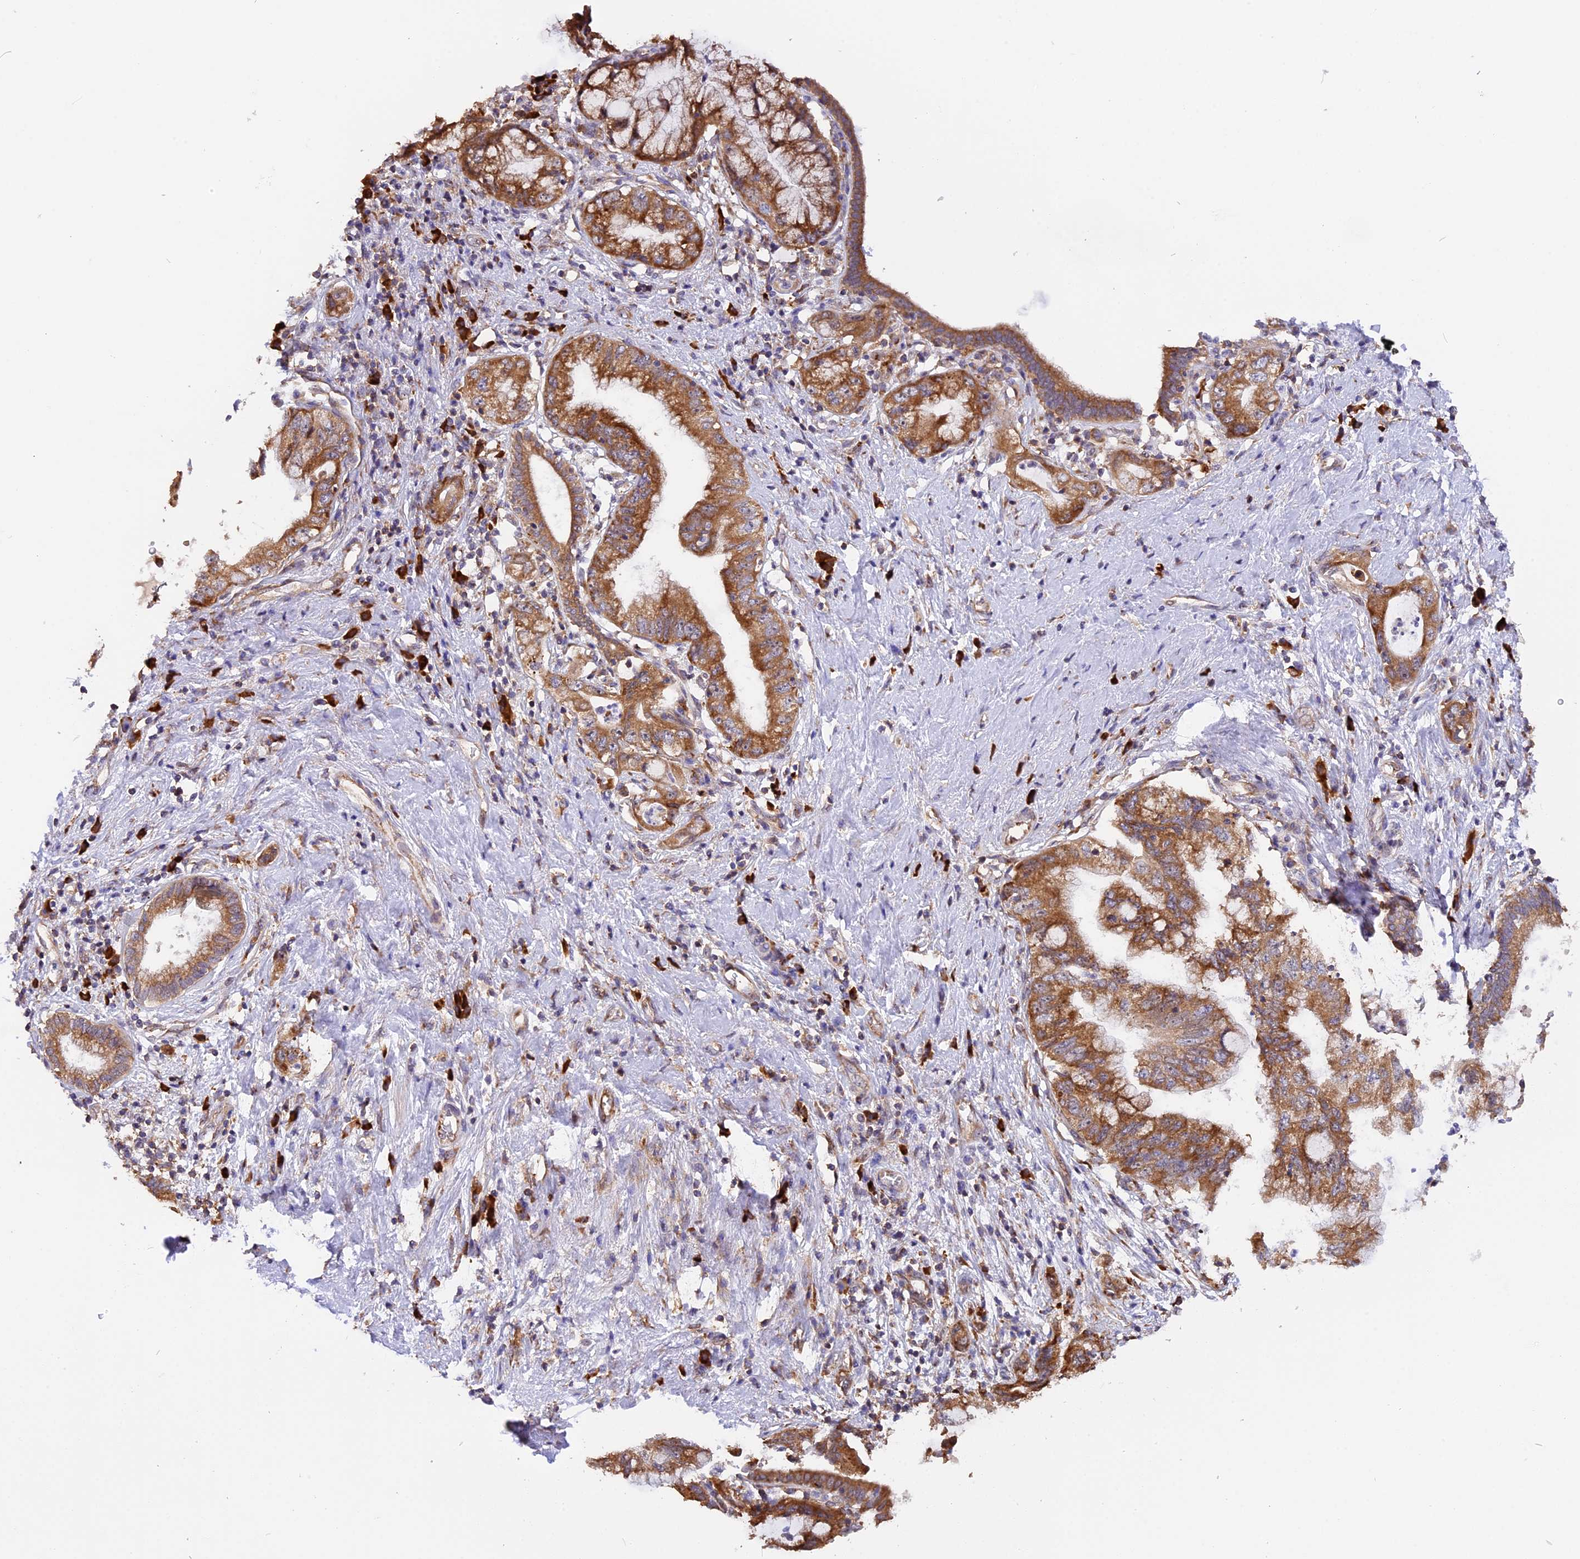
{"staining": {"intensity": "moderate", "quantity": ">75%", "location": "cytoplasmic/membranous"}, "tissue": "pancreatic cancer", "cell_type": "Tumor cells", "image_type": "cancer", "snomed": [{"axis": "morphology", "description": "Adenocarcinoma, NOS"}, {"axis": "topography", "description": "Pancreas"}], "caption": "Brown immunohistochemical staining in human pancreatic adenocarcinoma demonstrates moderate cytoplasmic/membranous expression in about >75% of tumor cells. (Stains: DAB (3,3'-diaminobenzidine) in brown, nuclei in blue, Microscopy: brightfield microscopy at high magnification).", "gene": "GNPTAB", "patient": {"sex": "female", "age": 73}}